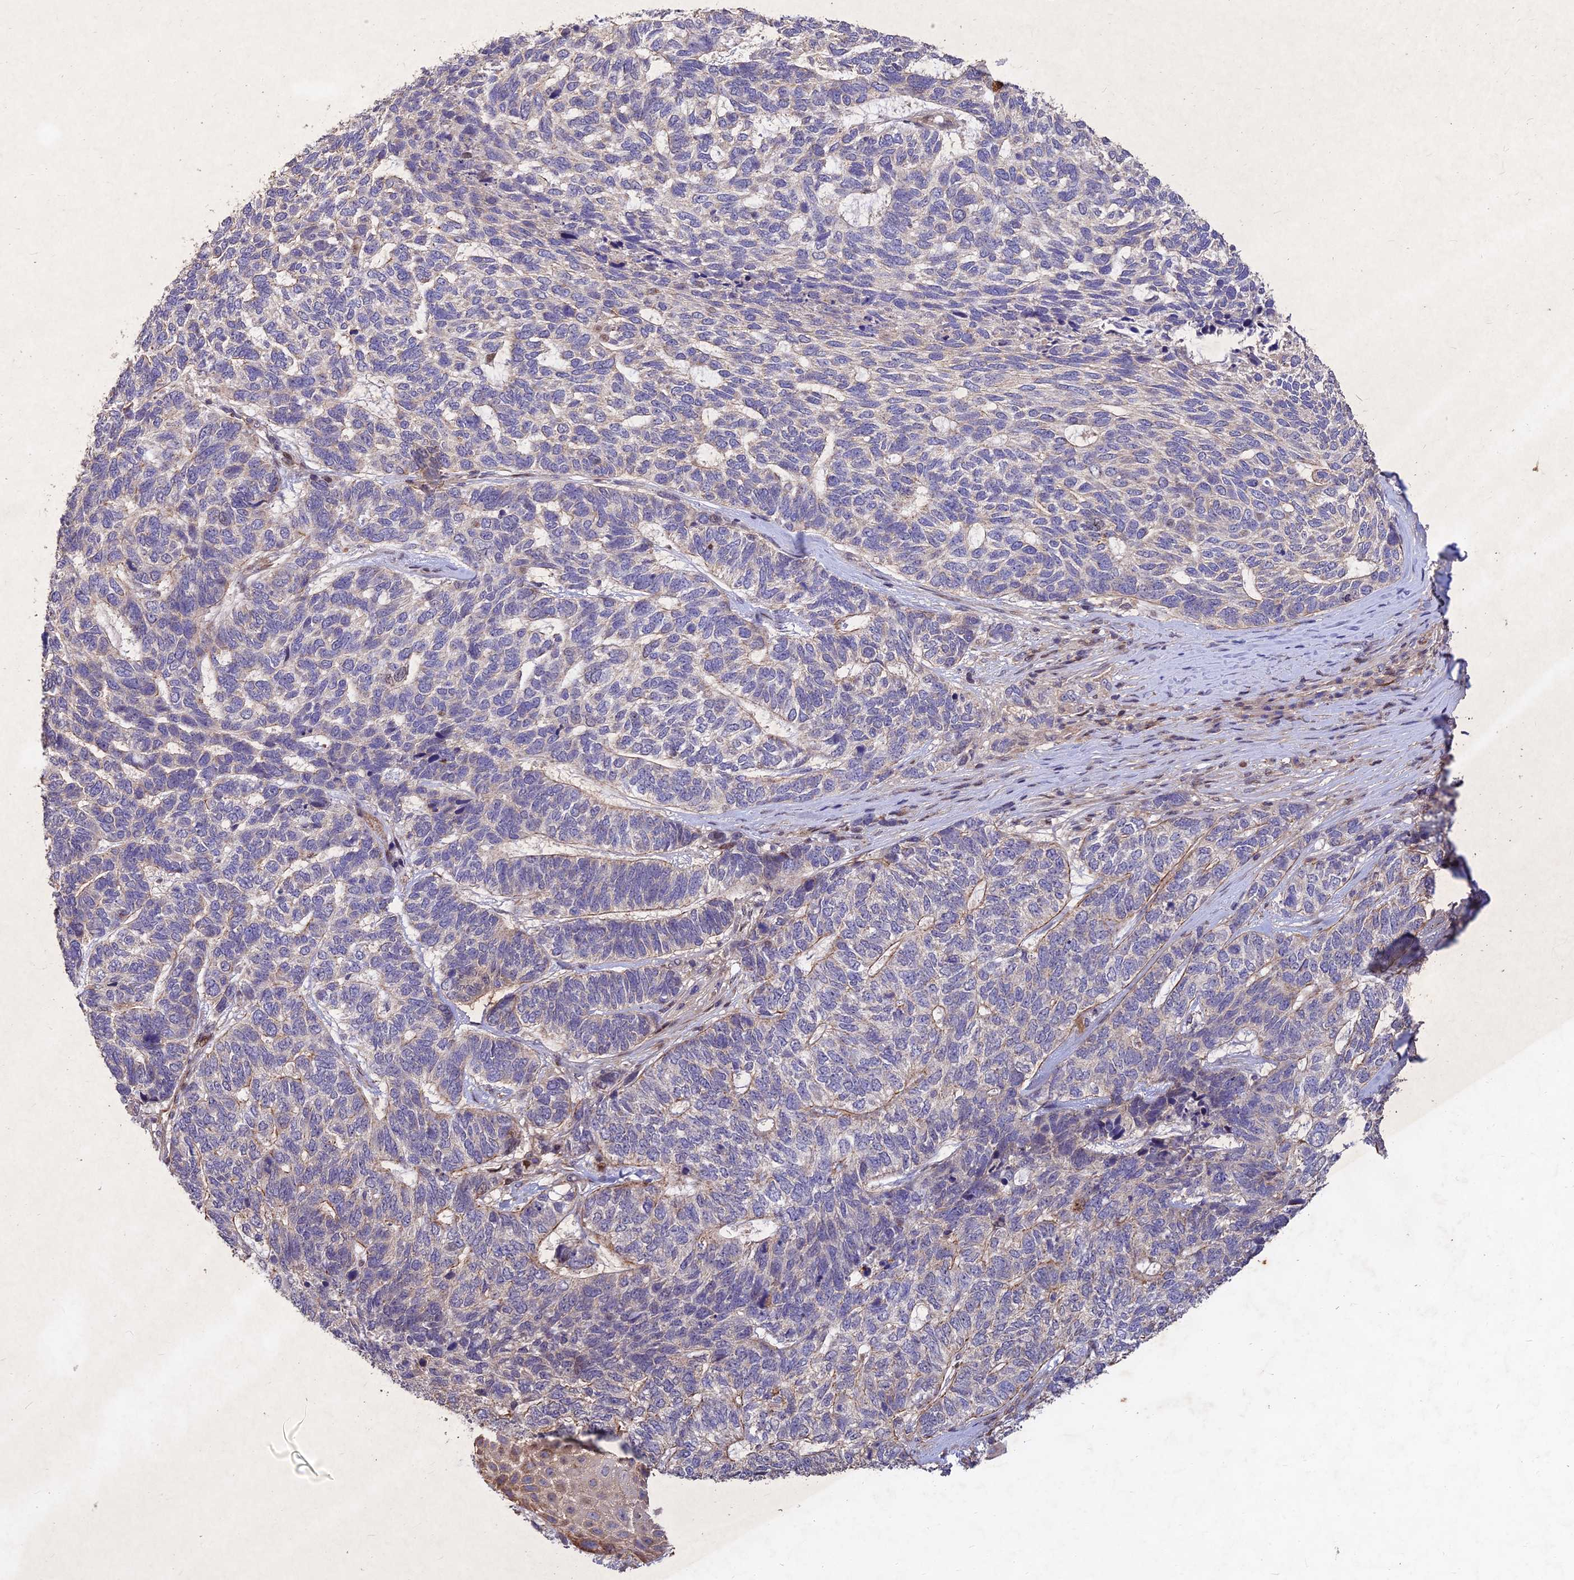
{"staining": {"intensity": "weak", "quantity": "<25%", "location": "cytoplasmic/membranous"}, "tissue": "skin cancer", "cell_type": "Tumor cells", "image_type": "cancer", "snomed": [{"axis": "morphology", "description": "Basal cell carcinoma"}, {"axis": "topography", "description": "Skin"}], "caption": "This is a image of immunohistochemistry staining of basal cell carcinoma (skin), which shows no positivity in tumor cells. The staining is performed using DAB (3,3'-diaminobenzidine) brown chromogen with nuclei counter-stained in using hematoxylin.", "gene": "RELCH", "patient": {"sex": "female", "age": 65}}